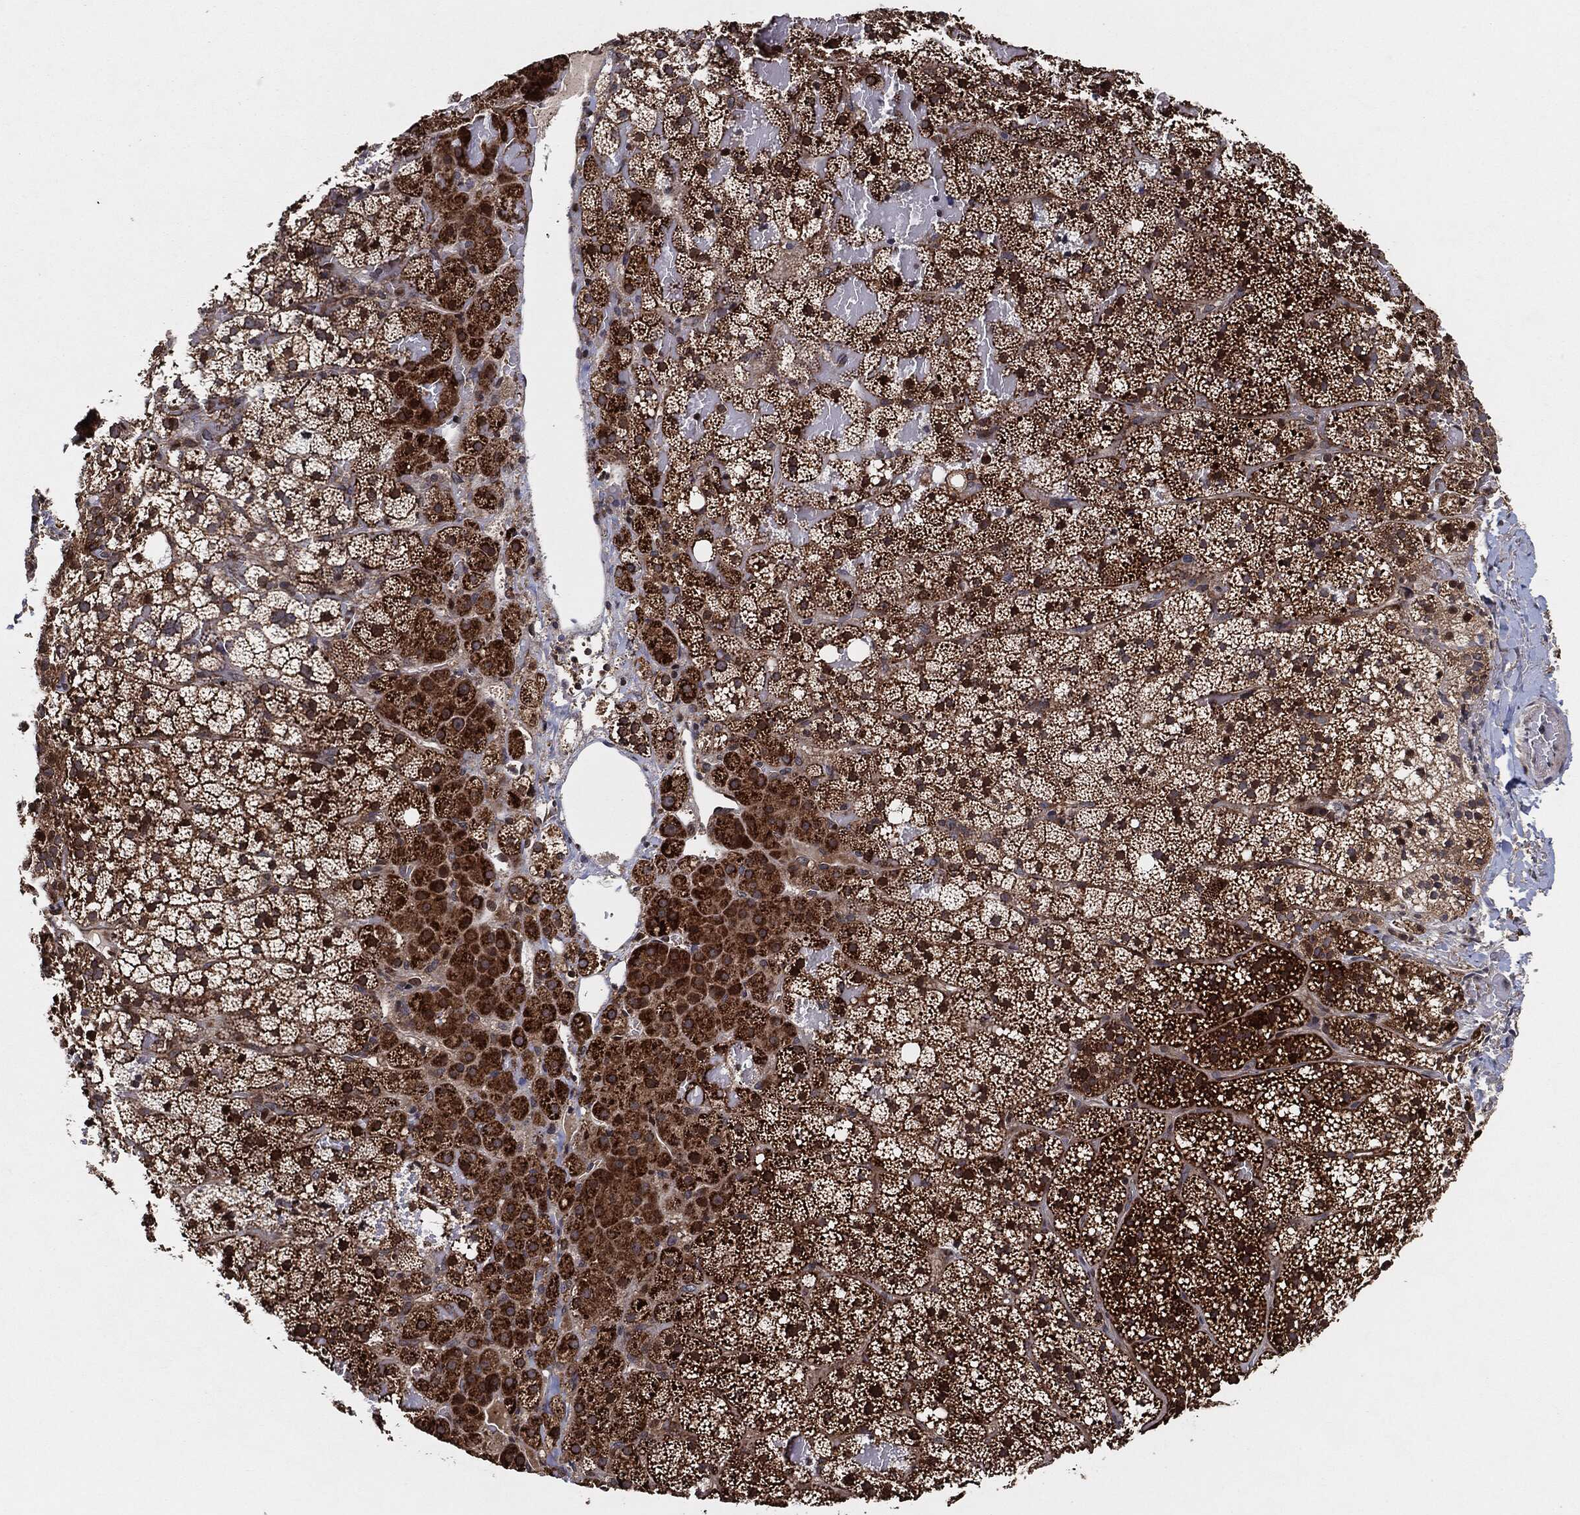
{"staining": {"intensity": "strong", "quantity": ">75%", "location": "cytoplasmic/membranous"}, "tissue": "adrenal gland", "cell_type": "Glandular cells", "image_type": "normal", "snomed": [{"axis": "morphology", "description": "Normal tissue, NOS"}, {"axis": "topography", "description": "Adrenal gland"}], "caption": "Approximately >75% of glandular cells in unremarkable human adrenal gland reveal strong cytoplasmic/membranous protein expression as visualized by brown immunohistochemical staining.", "gene": "BCAR1", "patient": {"sex": "male", "age": 53}}